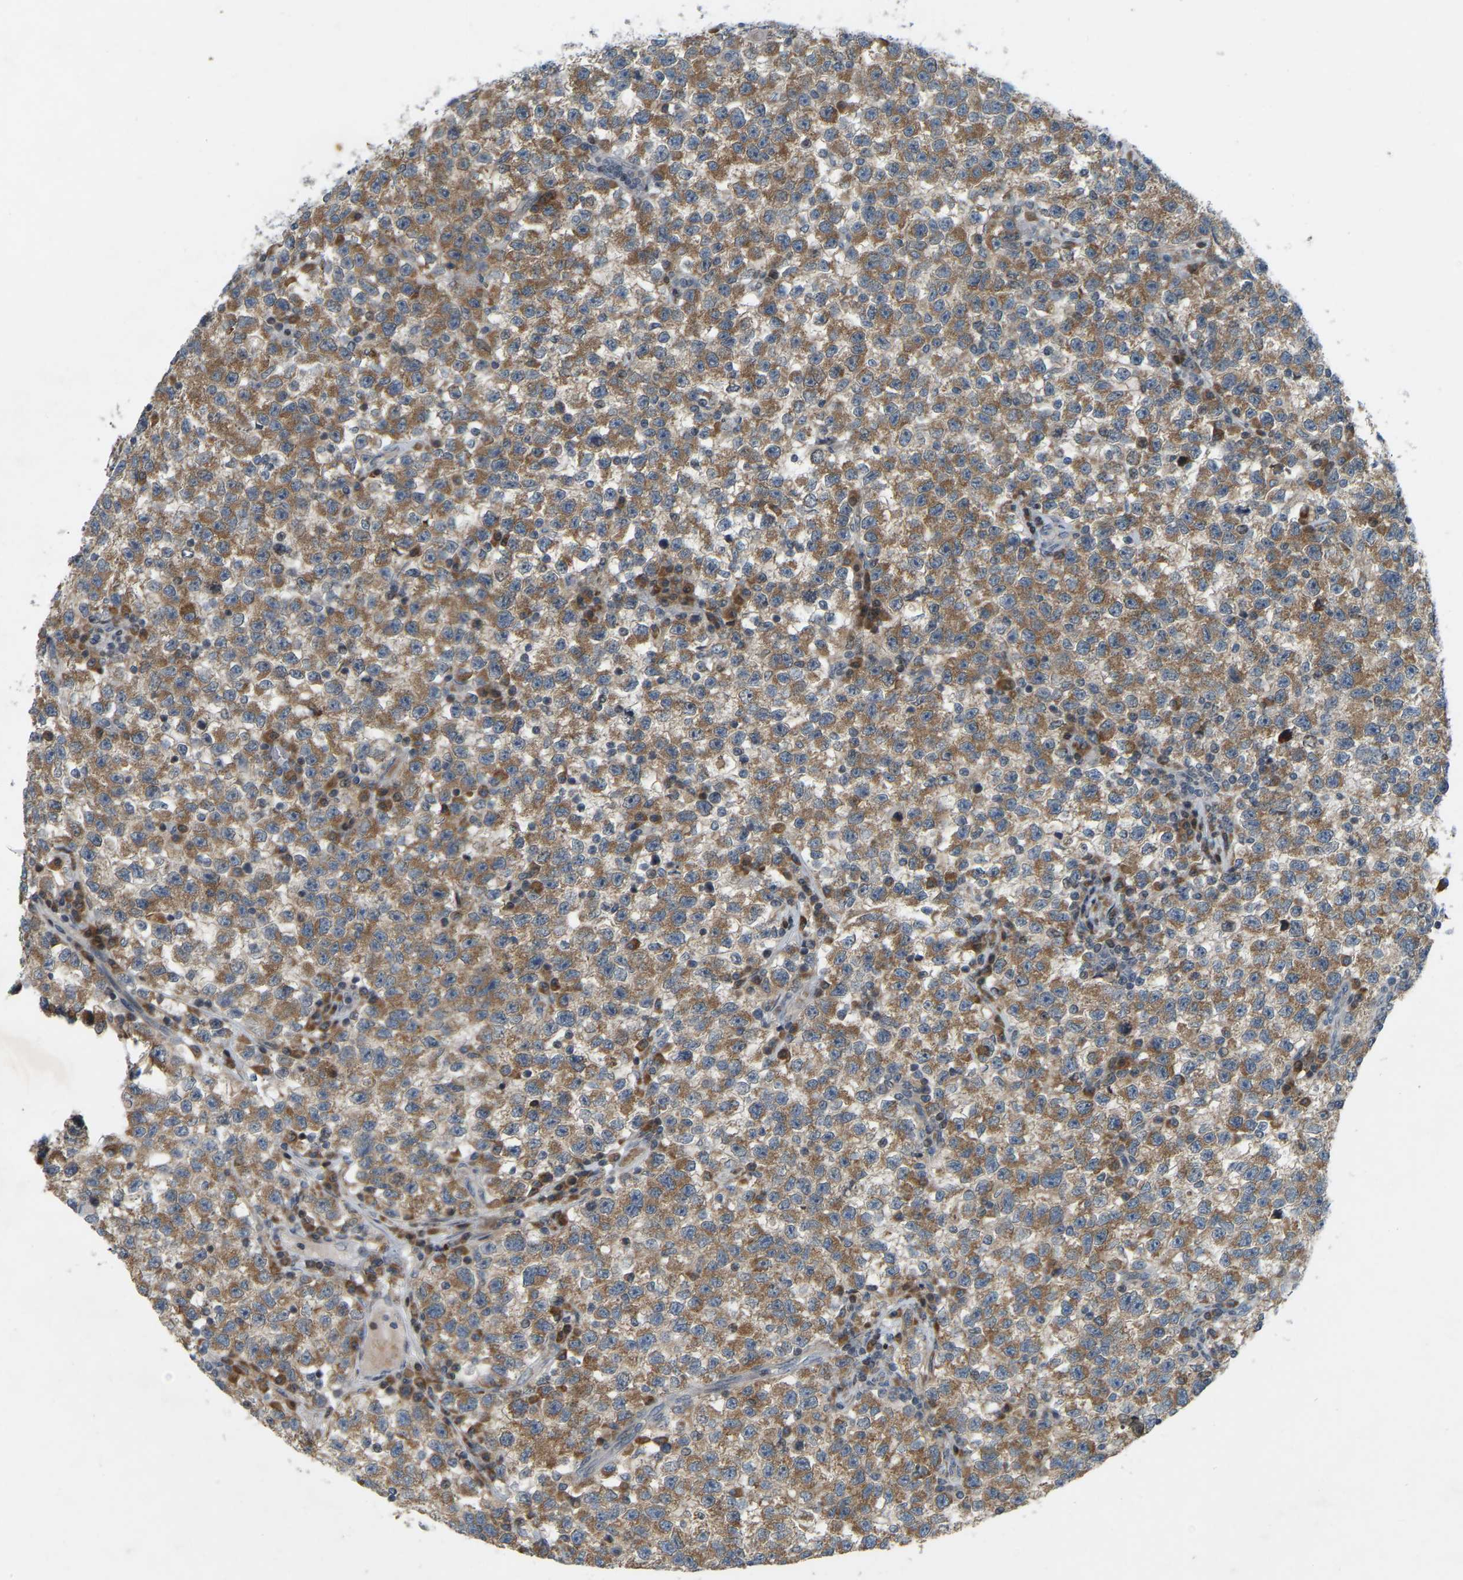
{"staining": {"intensity": "moderate", "quantity": ">75%", "location": "cytoplasmic/membranous"}, "tissue": "testis cancer", "cell_type": "Tumor cells", "image_type": "cancer", "snomed": [{"axis": "morphology", "description": "Seminoma, NOS"}, {"axis": "topography", "description": "Testis"}], "caption": "An immunohistochemistry (IHC) histopathology image of neoplastic tissue is shown. Protein staining in brown shows moderate cytoplasmic/membranous positivity in testis seminoma within tumor cells.", "gene": "PARL", "patient": {"sex": "male", "age": 22}}